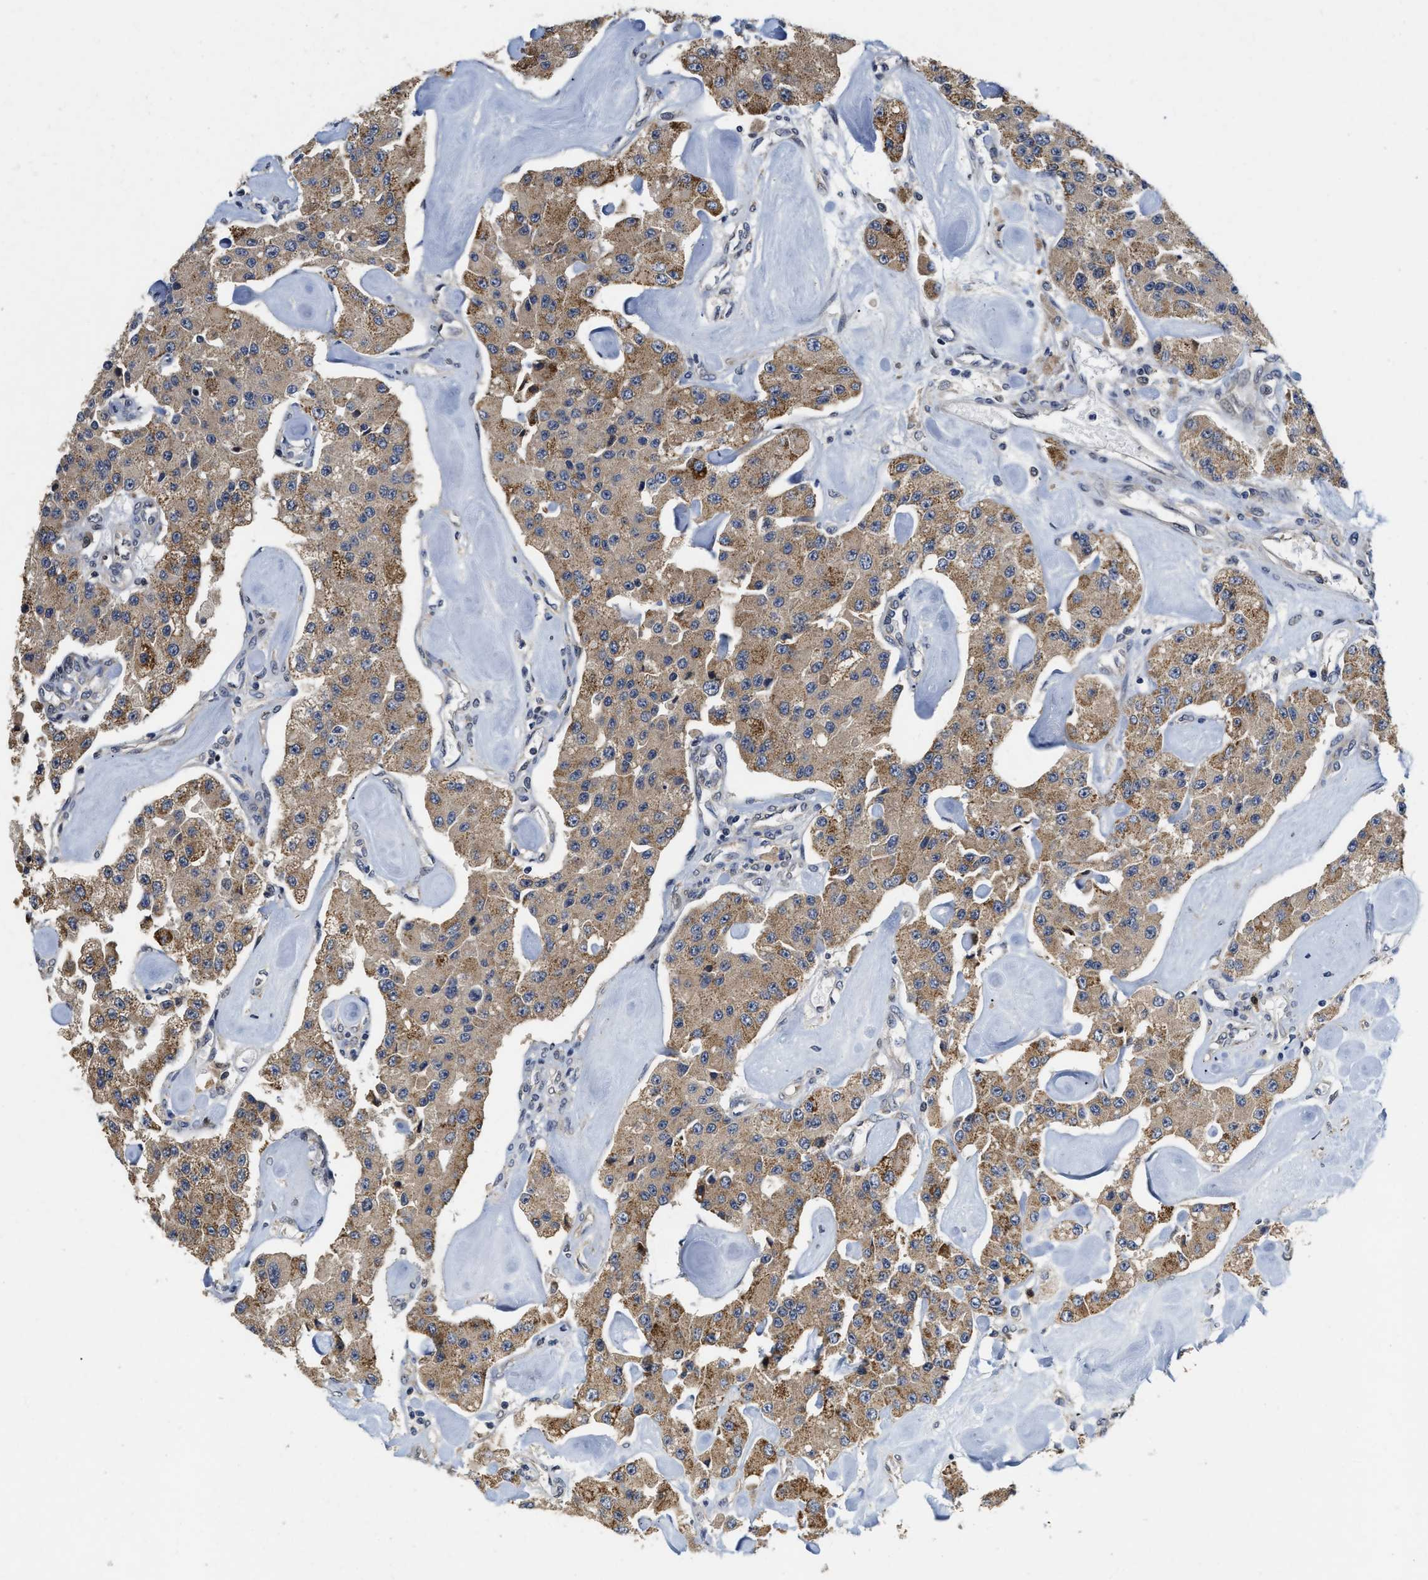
{"staining": {"intensity": "moderate", "quantity": ">75%", "location": "cytoplasmic/membranous"}, "tissue": "carcinoid", "cell_type": "Tumor cells", "image_type": "cancer", "snomed": [{"axis": "morphology", "description": "Carcinoid, malignant, NOS"}, {"axis": "topography", "description": "Pancreas"}], "caption": "A photomicrograph of malignant carcinoid stained for a protein demonstrates moderate cytoplasmic/membranous brown staining in tumor cells.", "gene": "SCYL2", "patient": {"sex": "male", "age": 41}}